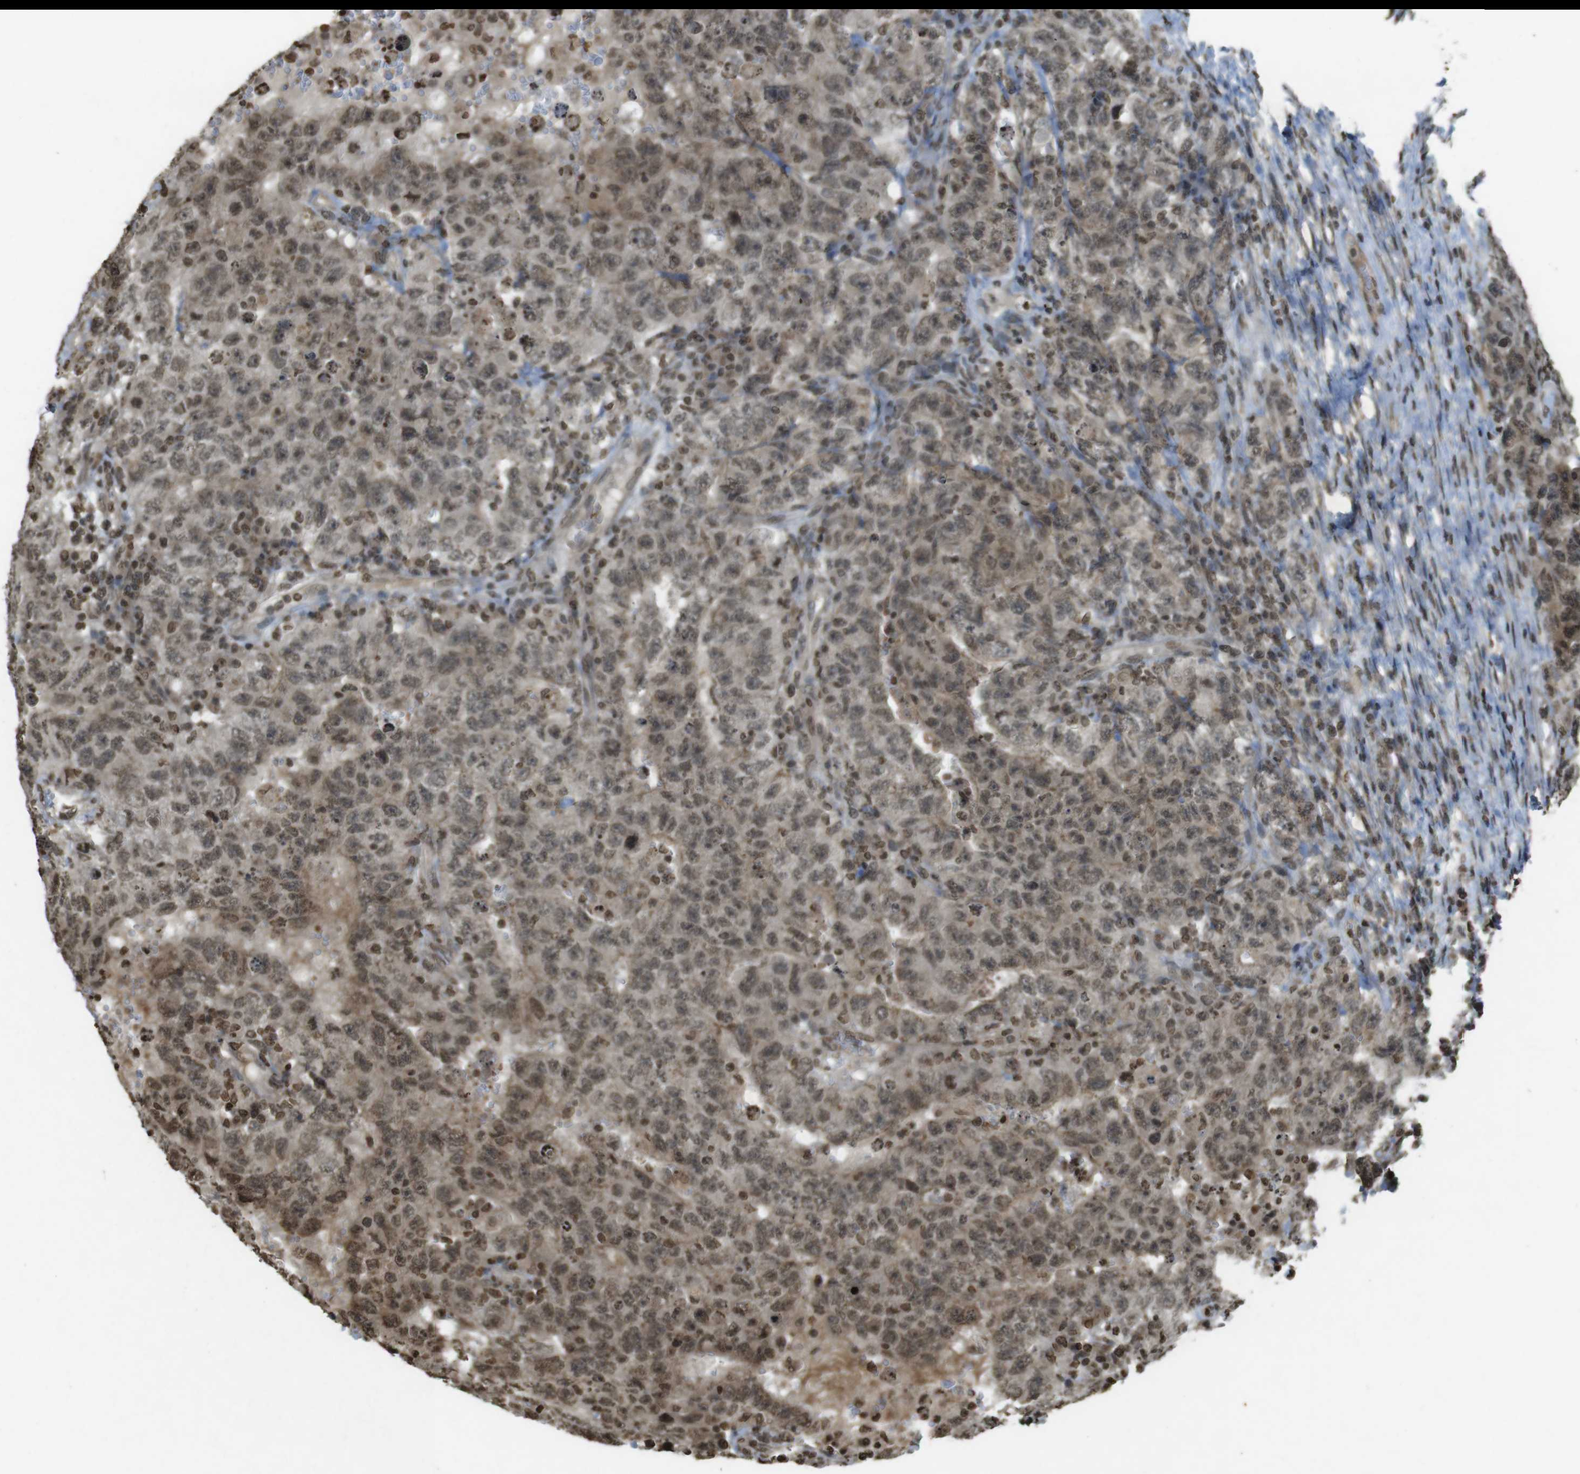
{"staining": {"intensity": "moderate", "quantity": ">75%", "location": "cytoplasmic/membranous,nuclear"}, "tissue": "testis cancer", "cell_type": "Tumor cells", "image_type": "cancer", "snomed": [{"axis": "morphology", "description": "Carcinoma, Embryonal, NOS"}, {"axis": "topography", "description": "Testis"}], "caption": "Testis cancer (embryonal carcinoma) stained with IHC demonstrates moderate cytoplasmic/membranous and nuclear positivity in about >75% of tumor cells. (DAB IHC, brown staining for protein, blue staining for nuclei).", "gene": "ORC4", "patient": {"sex": "male", "age": 26}}